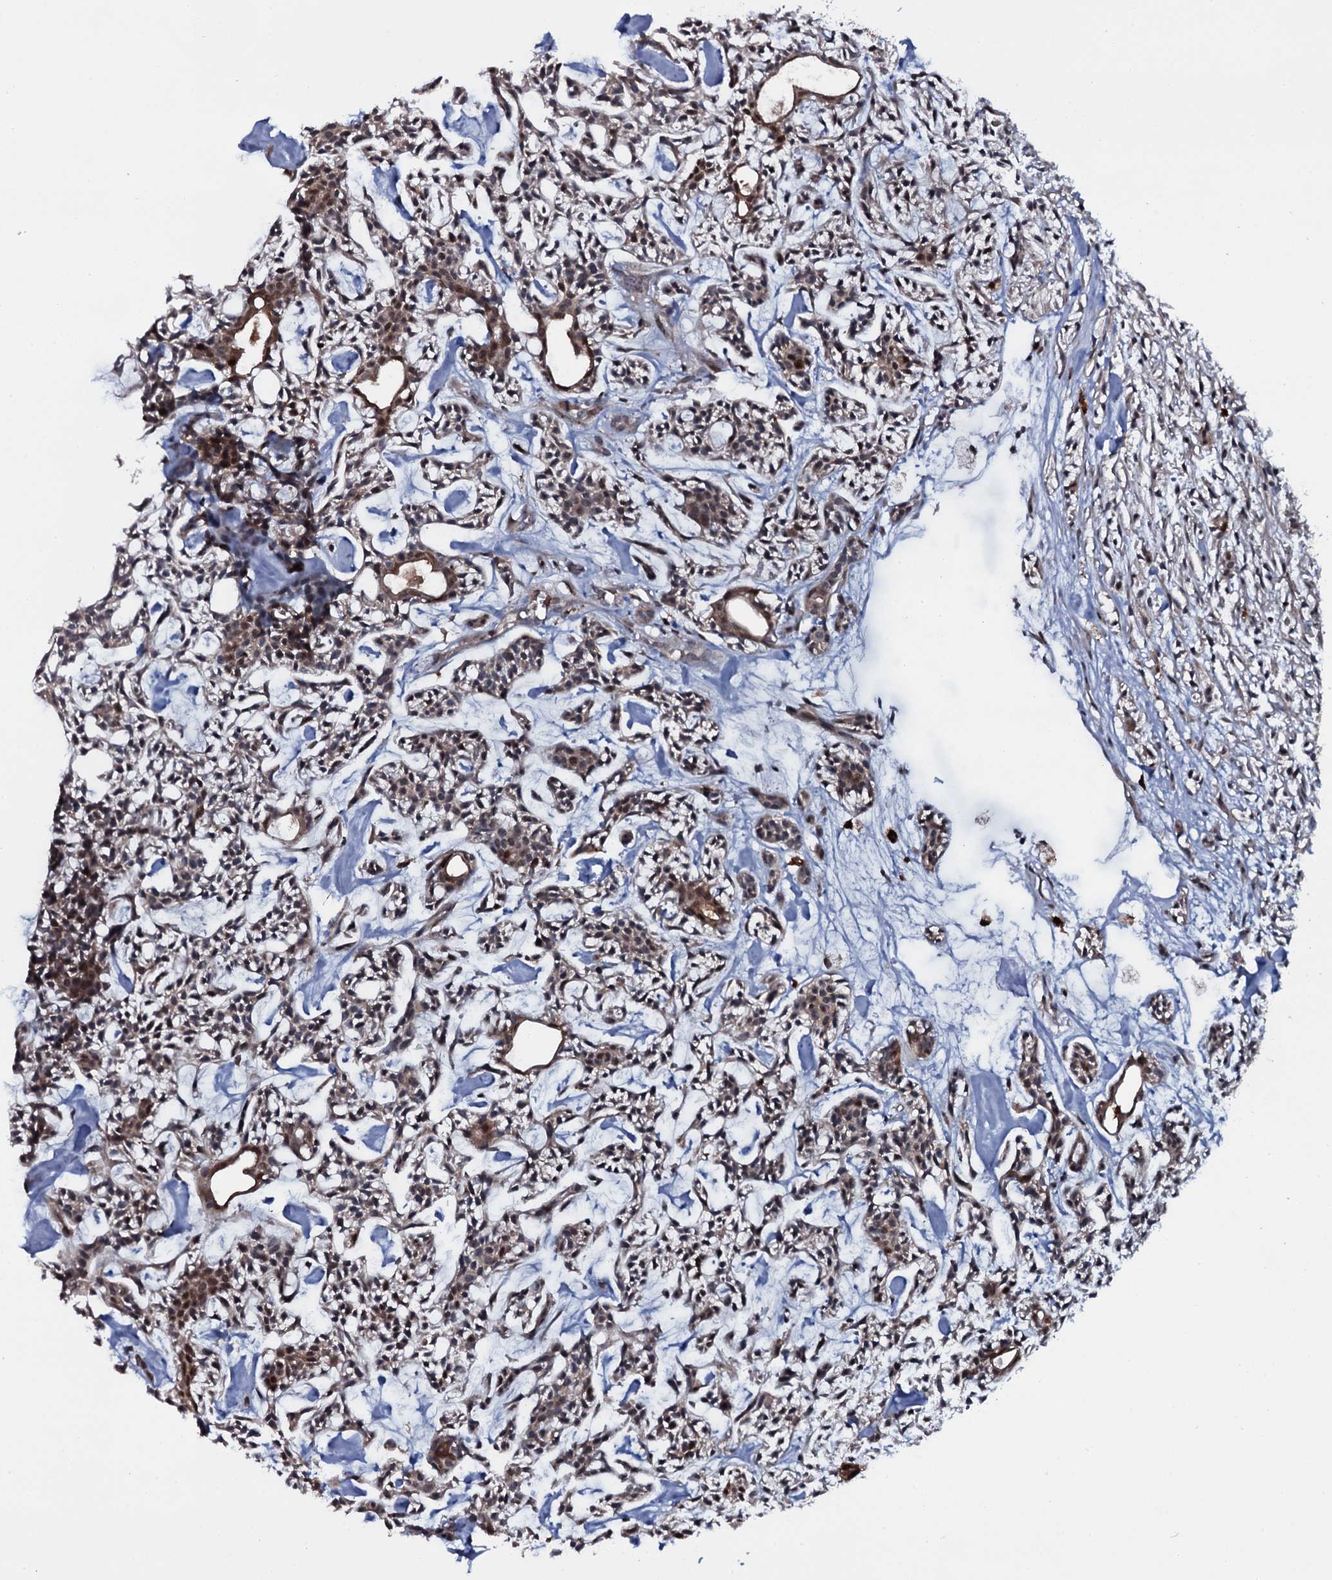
{"staining": {"intensity": "moderate", "quantity": ">75%", "location": "cytoplasmic/membranous,nuclear"}, "tissue": "head and neck cancer", "cell_type": "Tumor cells", "image_type": "cancer", "snomed": [{"axis": "morphology", "description": "Adenocarcinoma, NOS"}, {"axis": "topography", "description": "Salivary gland"}, {"axis": "topography", "description": "Head-Neck"}], "caption": "Head and neck cancer (adenocarcinoma) was stained to show a protein in brown. There is medium levels of moderate cytoplasmic/membranous and nuclear expression in approximately >75% of tumor cells. The protein is shown in brown color, while the nuclei are stained blue.", "gene": "HDDC3", "patient": {"sex": "male", "age": 55}}